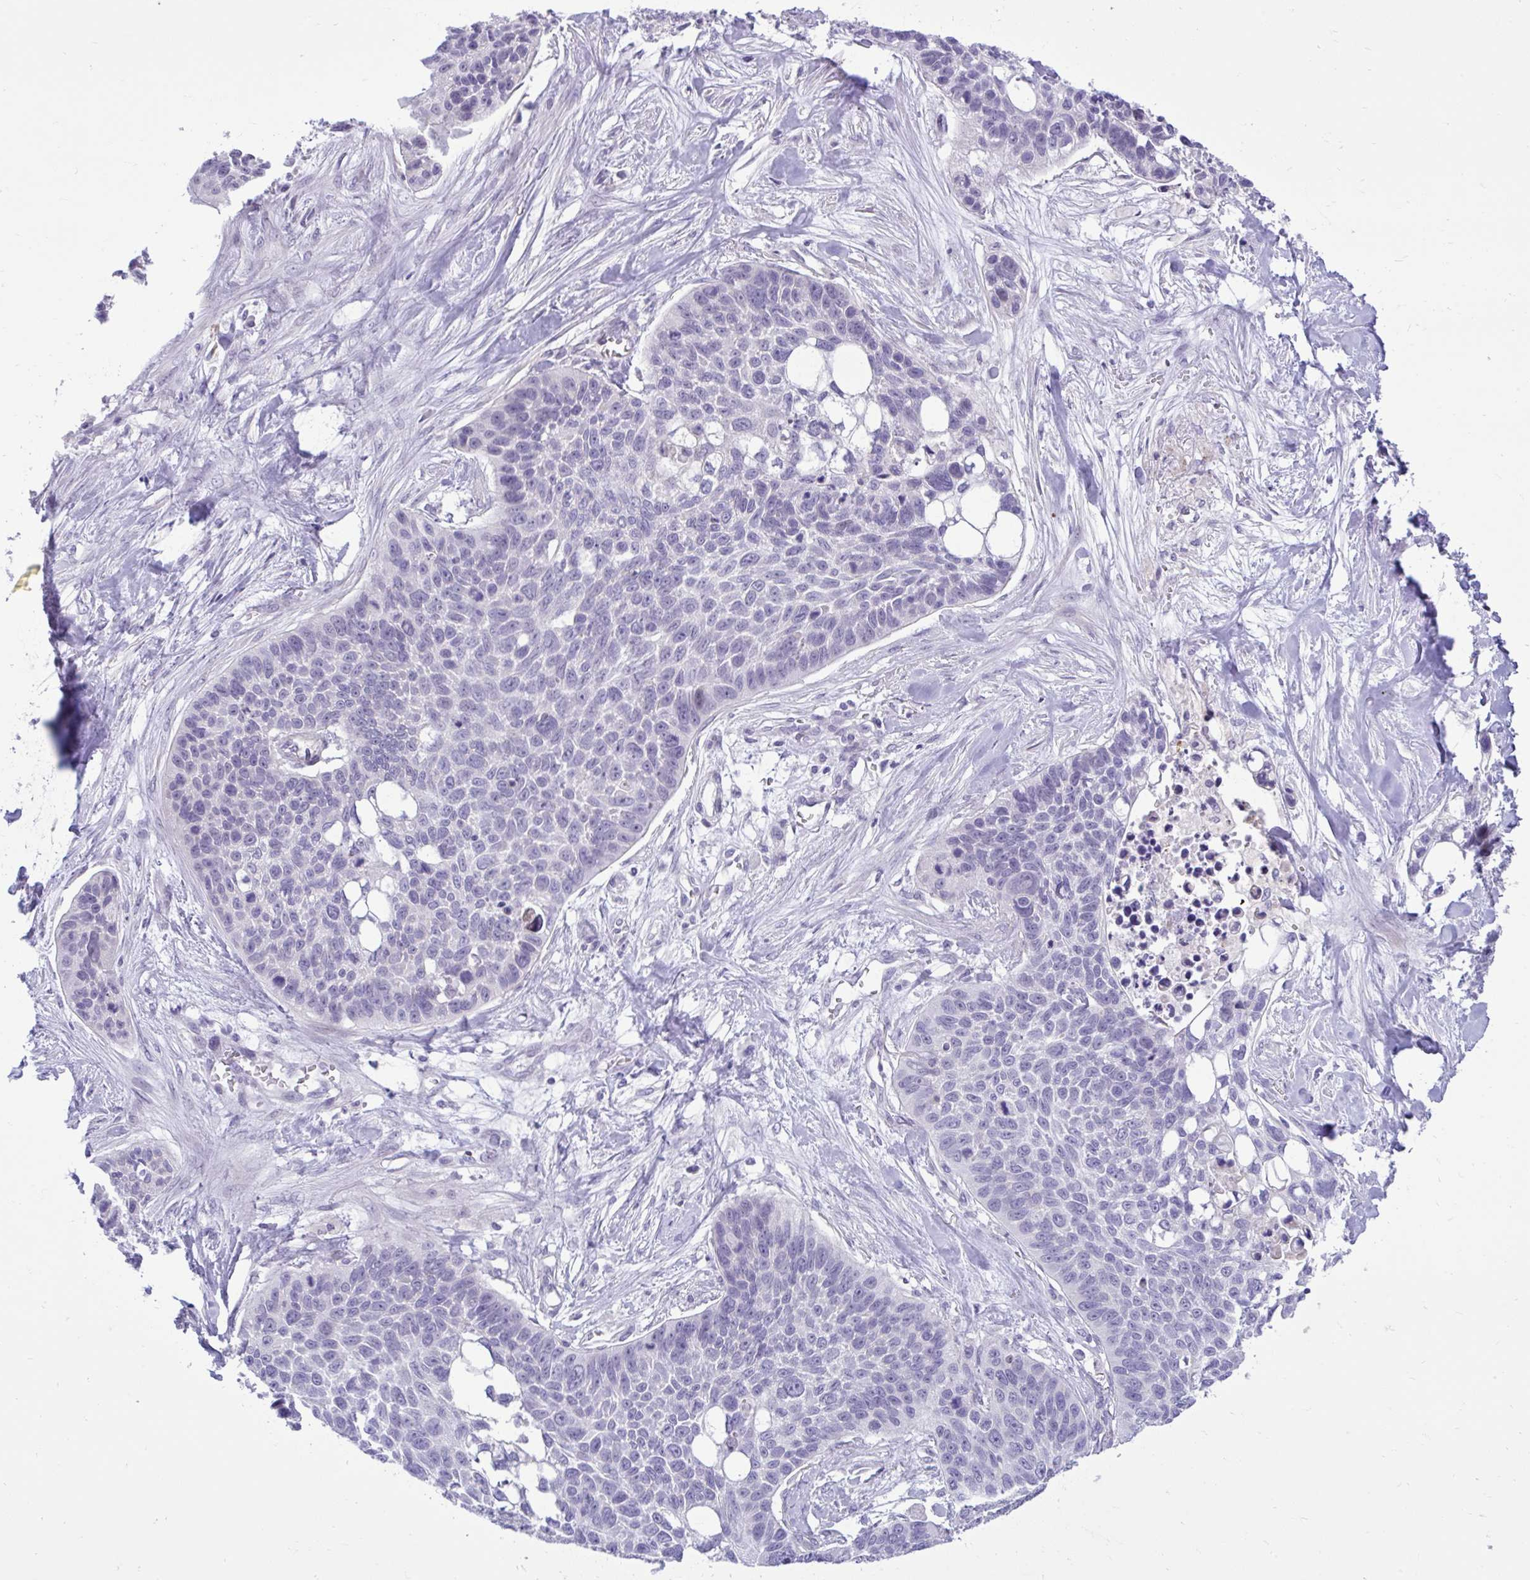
{"staining": {"intensity": "negative", "quantity": "none", "location": "none"}, "tissue": "lung cancer", "cell_type": "Tumor cells", "image_type": "cancer", "snomed": [{"axis": "morphology", "description": "Squamous cell carcinoma, NOS"}, {"axis": "topography", "description": "Lung"}], "caption": "Tumor cells show no significant protein expression in lung cancer.", "gene": "SPAG1", "patient": {"sex": "male", "age": 62}}